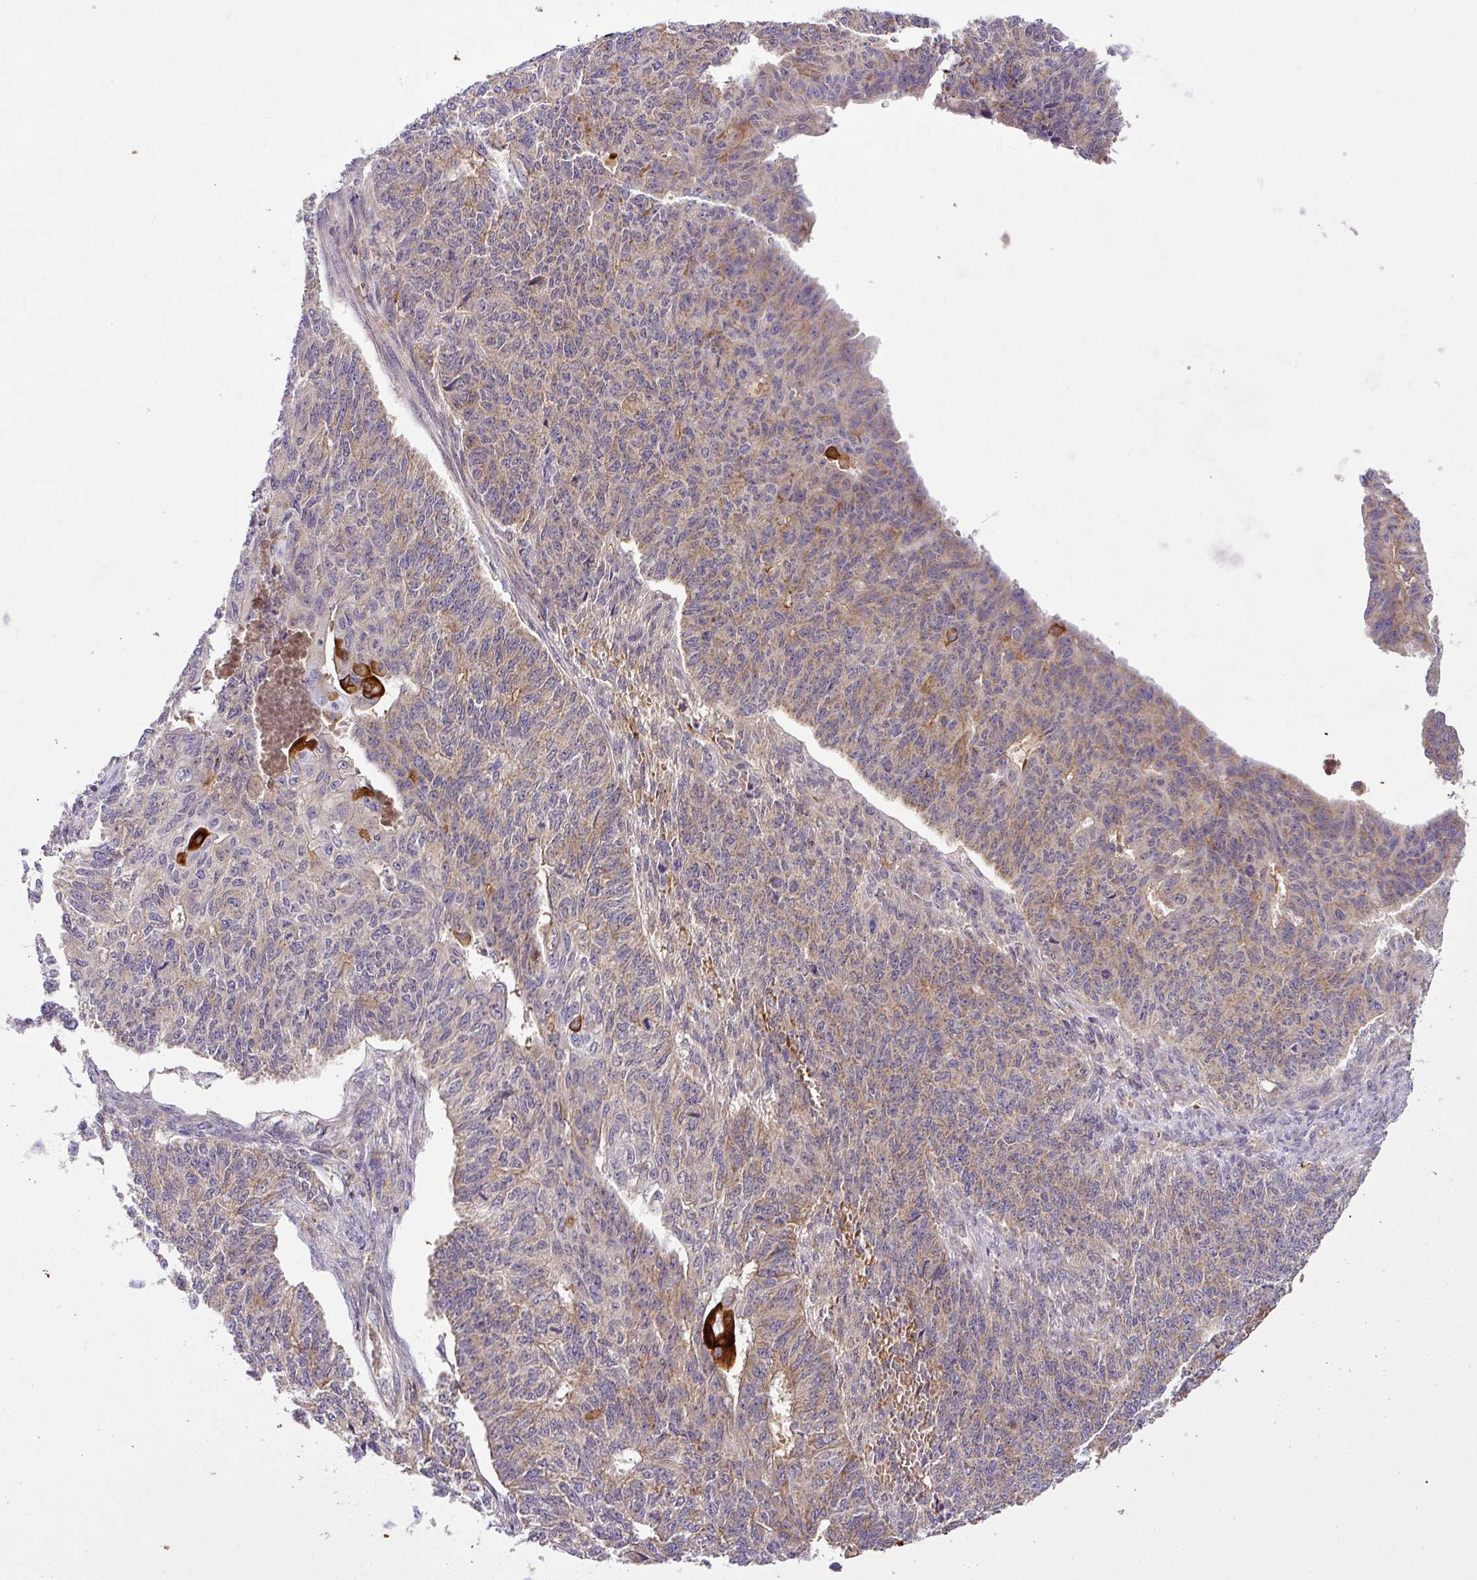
{"staining": {"intensity": "weak", "quantity": "25%-75%", "location": "cytoplasmic/membranous"}, "tissue": "endometrial cancer", "cell_type": "Tumor cells", "image_type": "cancer", "snomed": [{"axis": "morphology", "description": "Adenocarcinoma, NOS"}, {"axis": "topography", "description": "Endometrium"}], "caption": "Approximately 25%-75% of tumor cells in human endometrial cancer (adenocarcinoma) display weak cytoplasmic/membranous protein expression as visualized by brown immunohistochemical staining.", "gene": "ZNF513", "patient": {"sex": "female", "age": 32}}